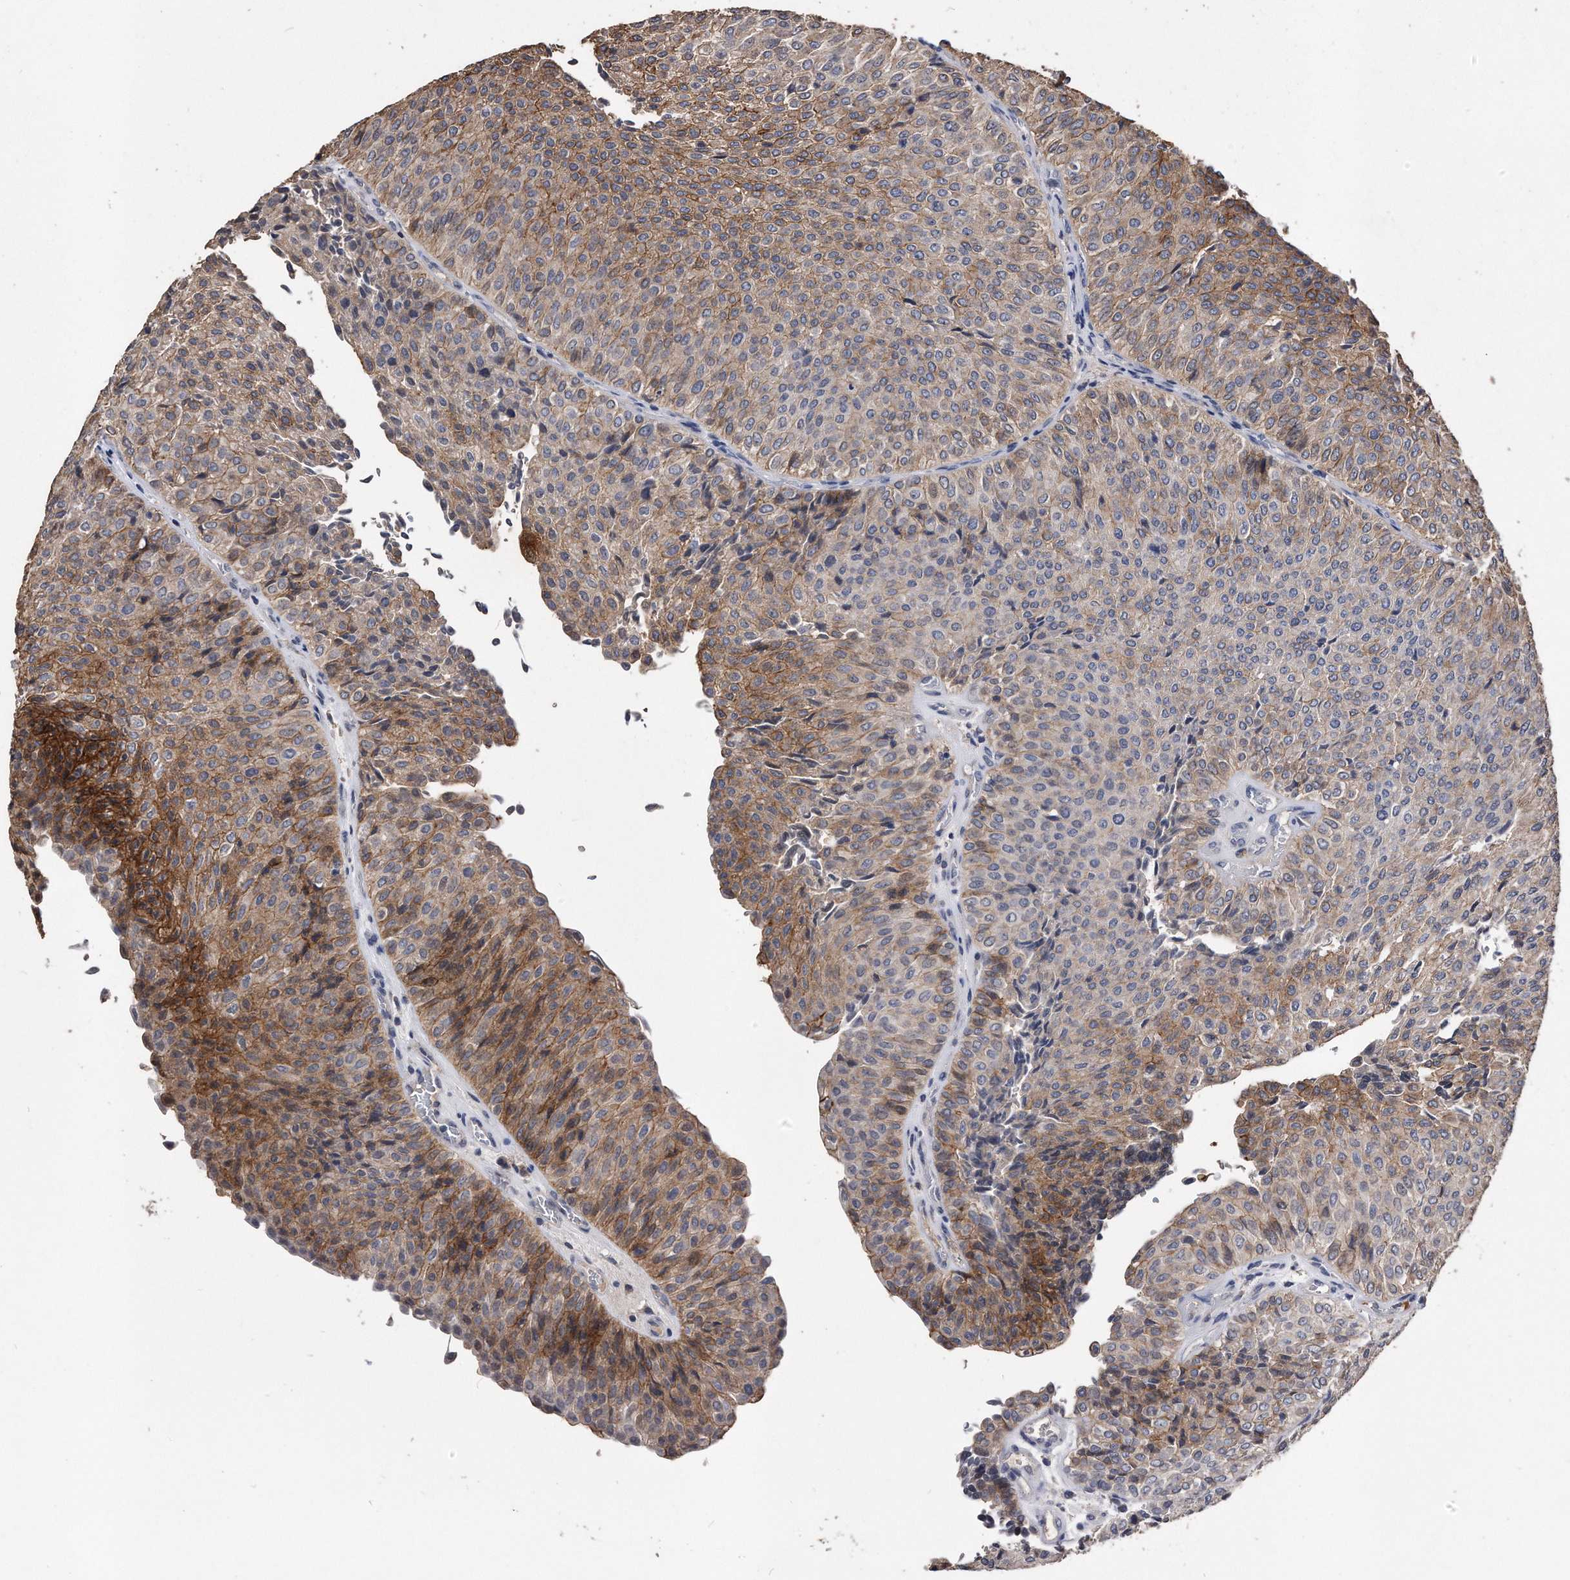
{"staining": {"intensity": "moderate", "quantity": ">75%", "location": "cytoplasmic/membranous"}, "tissue": "urothelial cancer", "cell_type": "Tumor cells", "image_type": "cancer", "snomed": [{"axis": "morphology", "description": "Urothelial carcinoma, Low grade"}, {"axis": "topography", "description": "Urinary bladder"}], "caption": "This histopathology image reveals immunohistochemistry (IHC) staining of urothelial cancer, with medium moderate cytoplasmic/membranous expression in approximately >75% of tumor cells.", "gene": "IL20RA", "patient": {"sex": "male", "age": 78}}